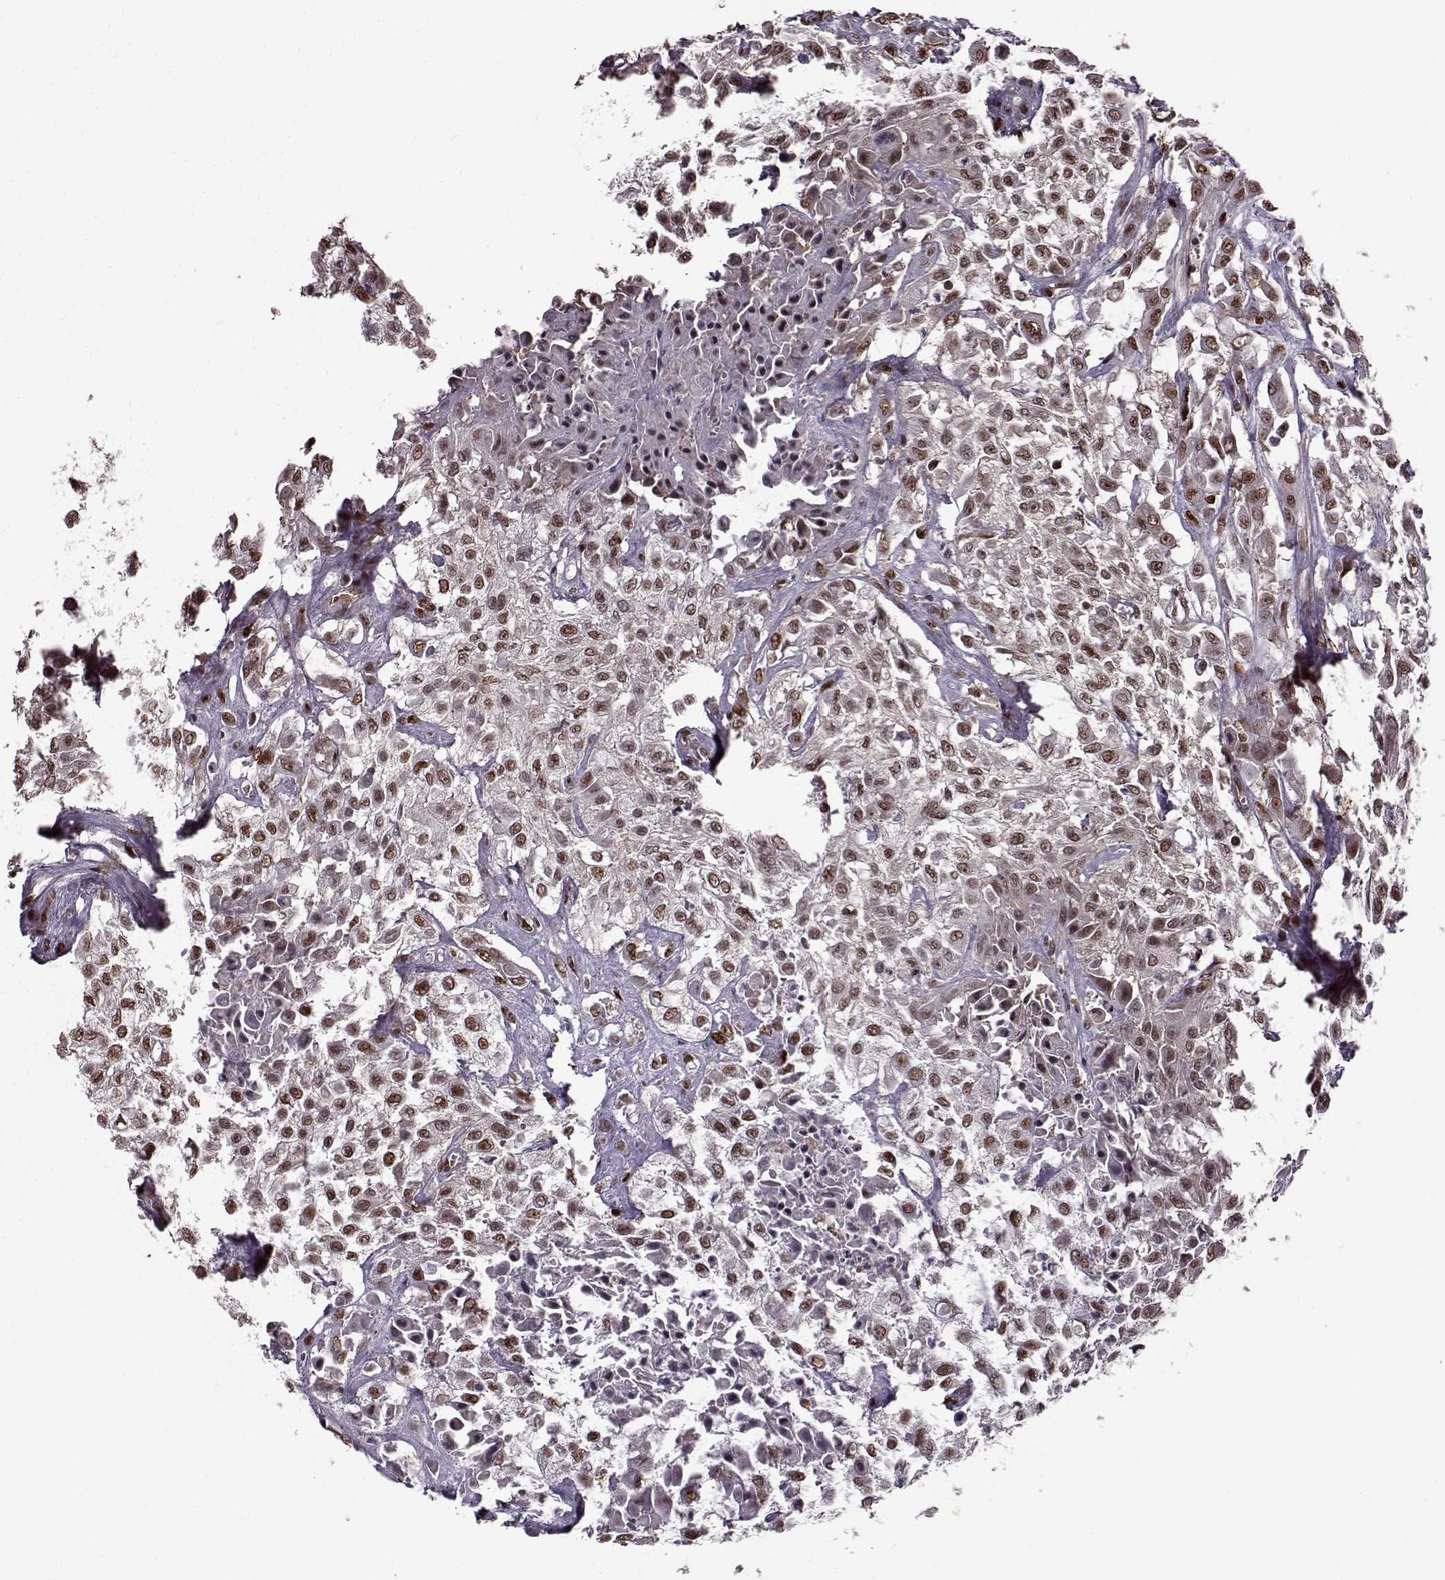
{"staining": {"intensity": "moderate", "quantity": ">75%", "location": "nuclear"}, "tissue": "urothelial cancer", "cell_type": "Tumor cells", "image_type": "cancer", "snomed": [{"axis": "morphology", "description": "Urothelial carcinoma, High grade"}, {"axis": "topography", "description": "Urinary bladder"}], "caption": "IHC staining of urothelial cancer, which reveals medium levels of moderate nuclear expression in approximately >75% of tumor cells indicating moderate nuclear protein expression. The staining was performed using DAB (brown) for protein detection and nuclei were counterstained in hematoxylin (blue).", "gene": "FTO", "patient": {"sex": "male", "age": 57}}